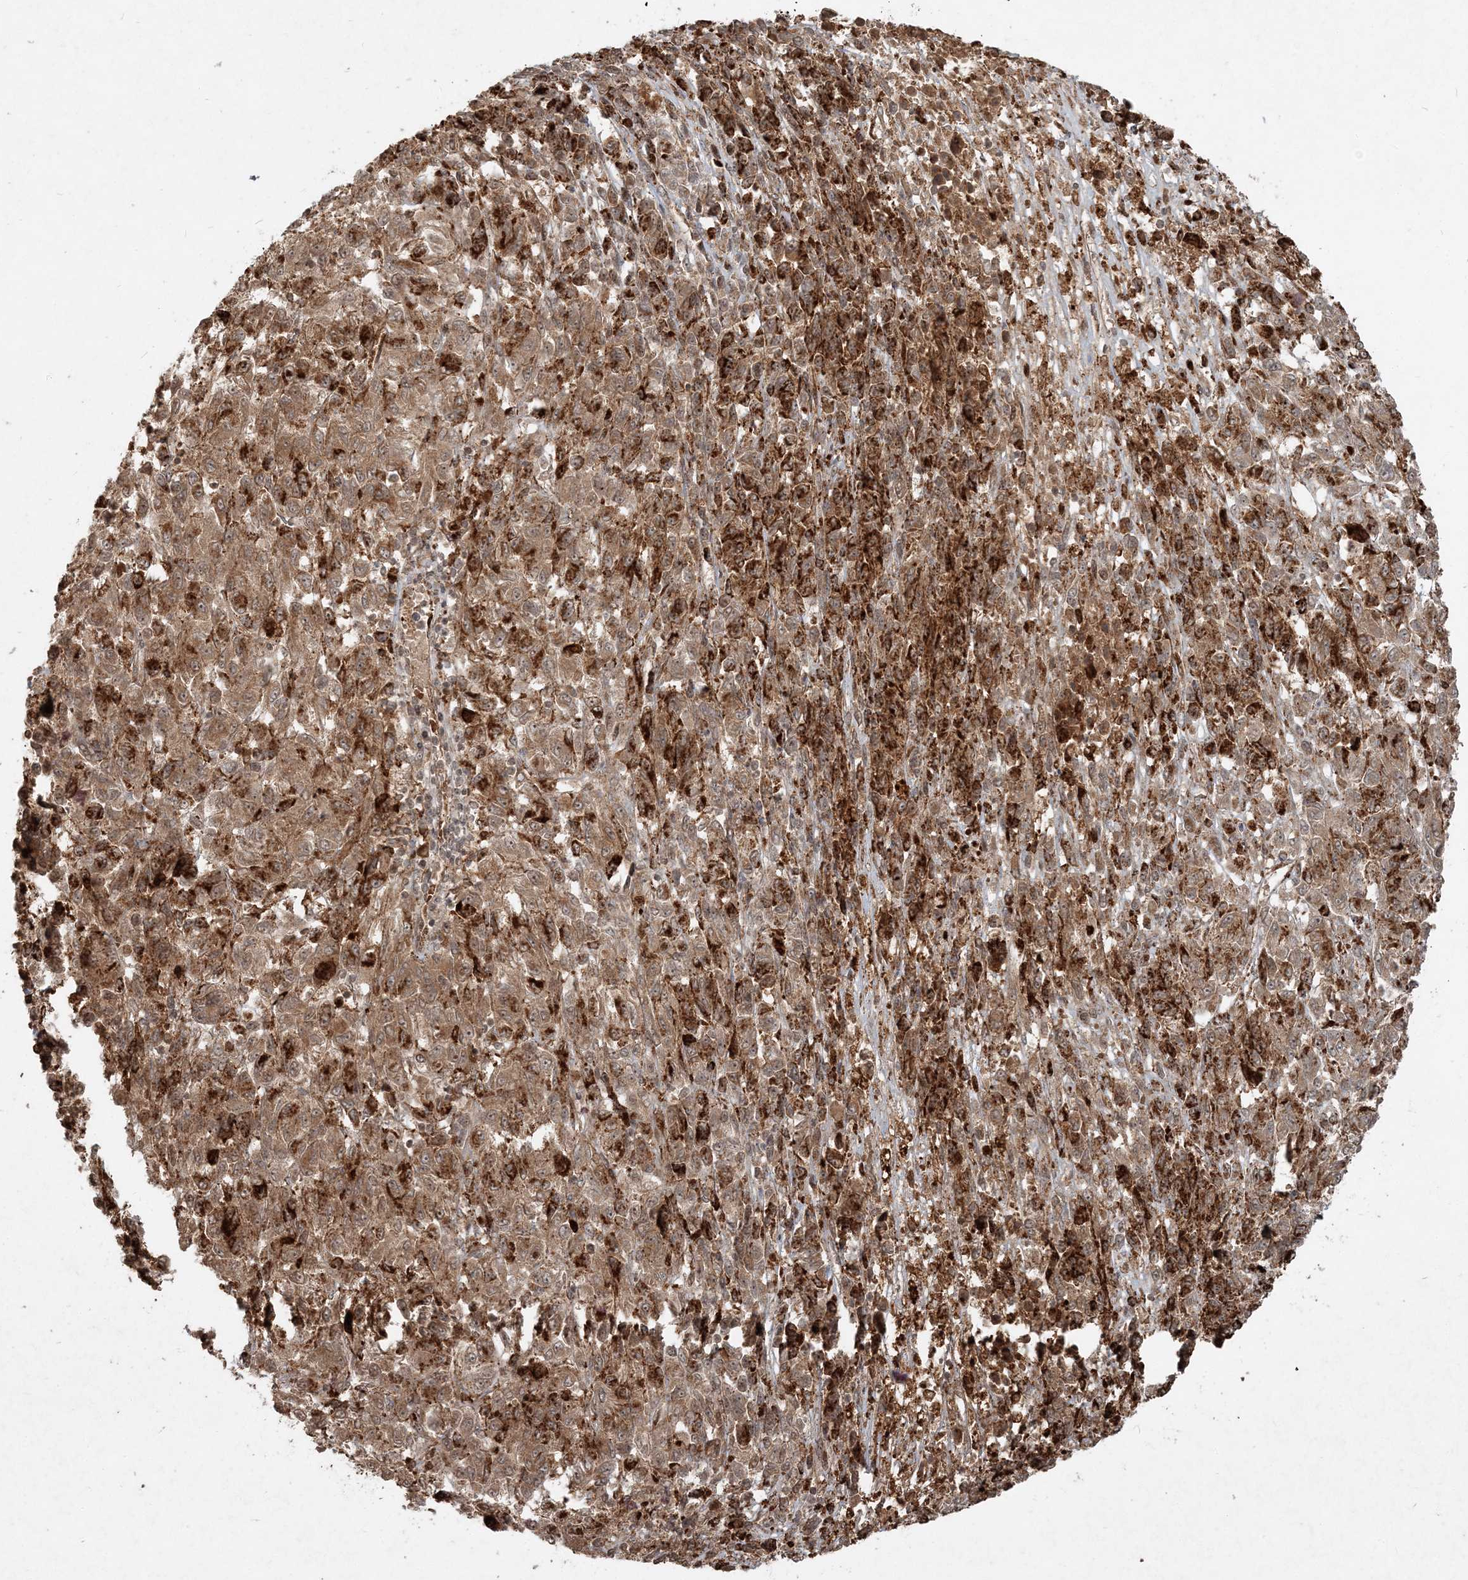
{"staining": {"intensity": "moderate", "quantity": ">75%", "location": "cytoplasmic/membranous"}, "tissue": "melanoma", "cell_type": "Tumor cells", "image_type": "cancer", "snomed": [{"axis": "morphology", "description": "Malignant melanoma, Metastatic site"}, {"axis": "topography", "description": "Lung"}], "caption": "This photomicrograph reveals melanoma stained with immunohistochemistry (IHC) to label a protein in brown. The cytoplasmic/membranous of tumor cells show moderate positivity for the protein. Nuclei are counter-stained blue.", "gene": "NARS1", "patient": {"sex": "male", "age": 64}}